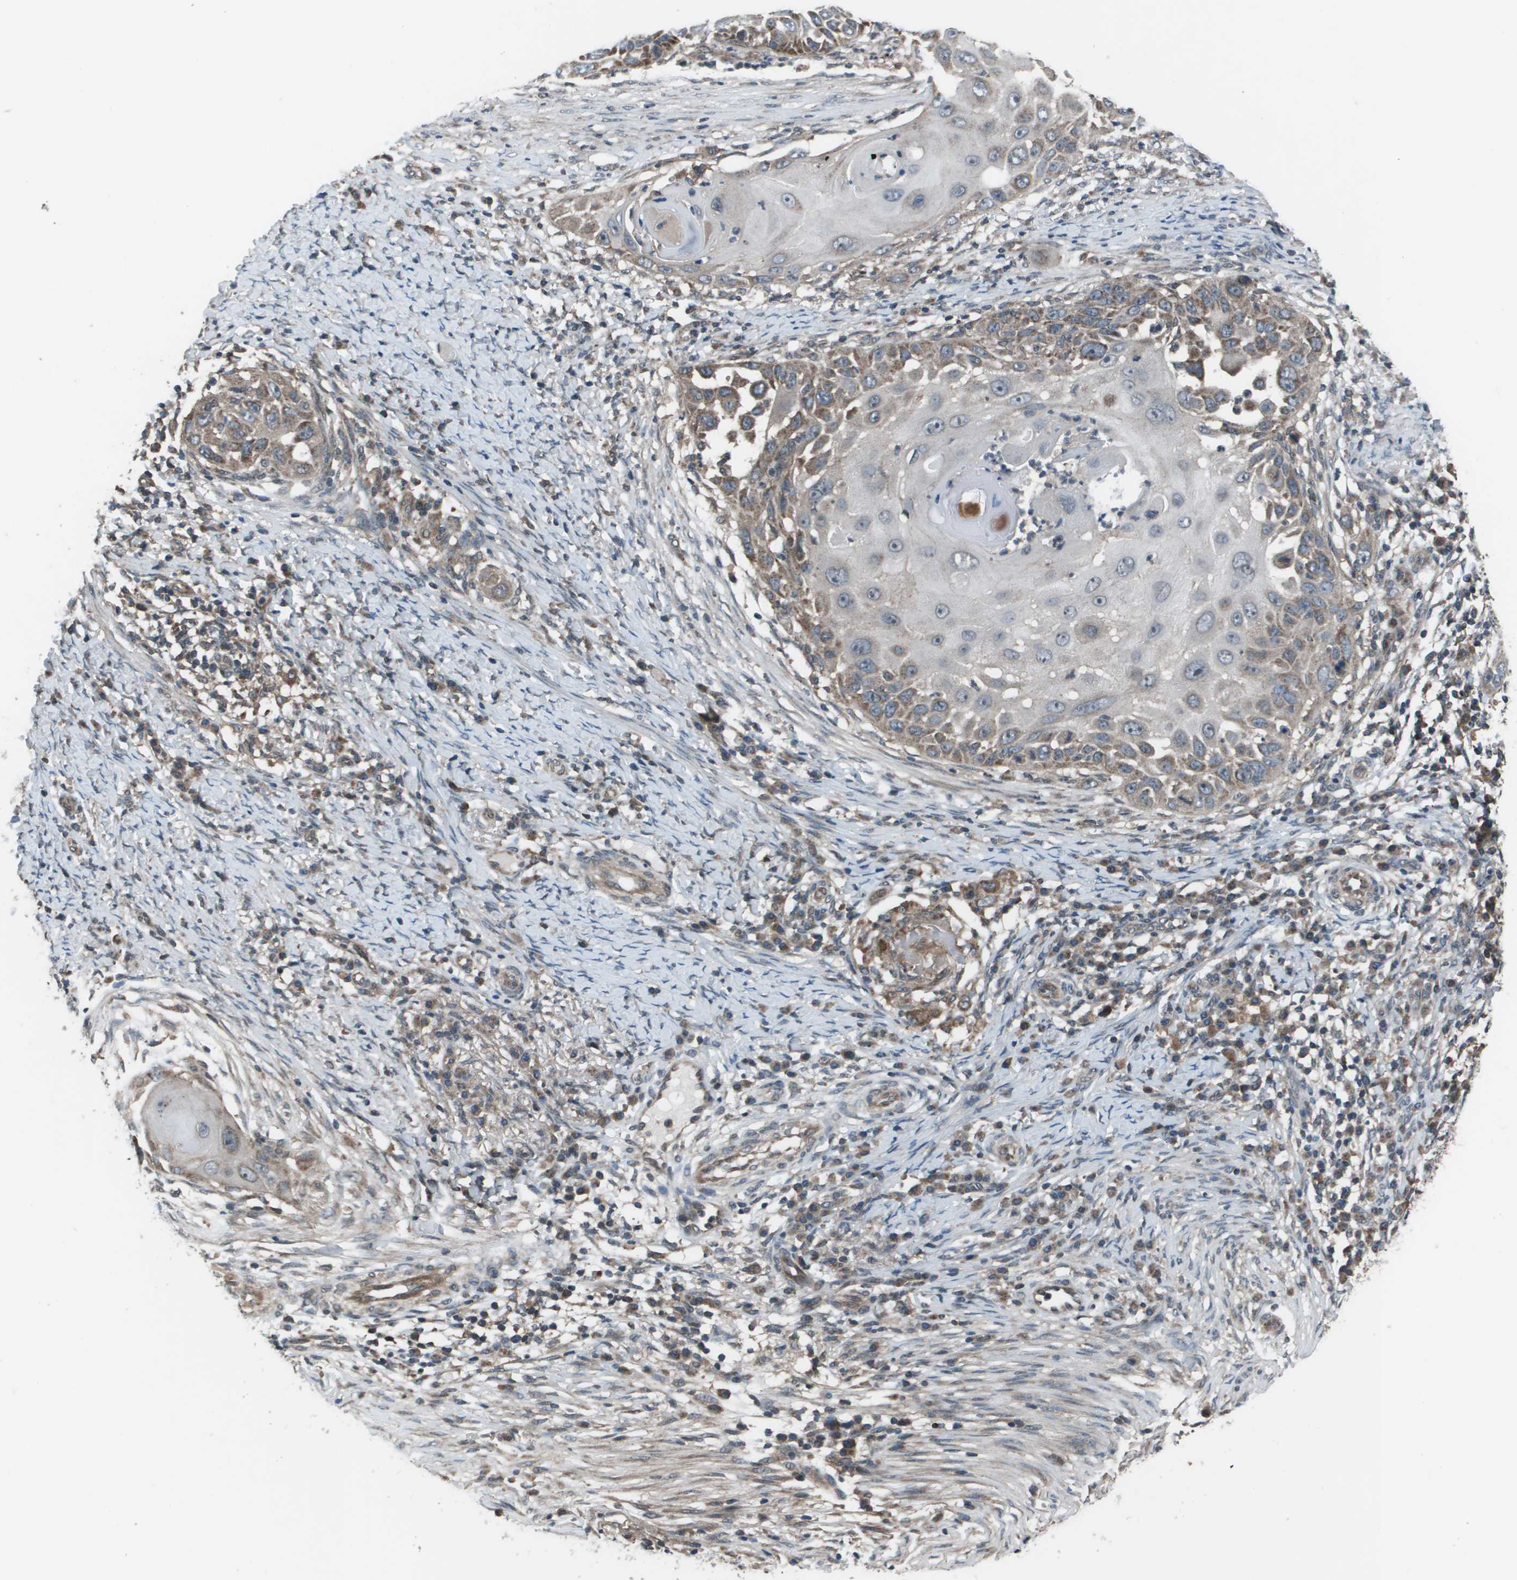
{"staining": {"intensity": "moderate", "quantity": "<25%", "location": "cytoplasmic/membranous"}, "tissue": "skin cancer", "cell_type": "Tumor cells", "image_type": "cancer", "snomed": [{"axis": "morphology", "description": "Squamous cell carcinoma, NOS"}, {"axis": "topography", "description": "Skin"}], "caption": "Protein staining of squamous cell carcinoma (skin) tissue displays moderate cytoplasmic/membranous staining in approximately <25% of tumor cells. (DAB = brown stain, brightfield microscopy at high magnification).", "gene": "PPFIA1", "patient": {"sex": "female", "age": 44}}